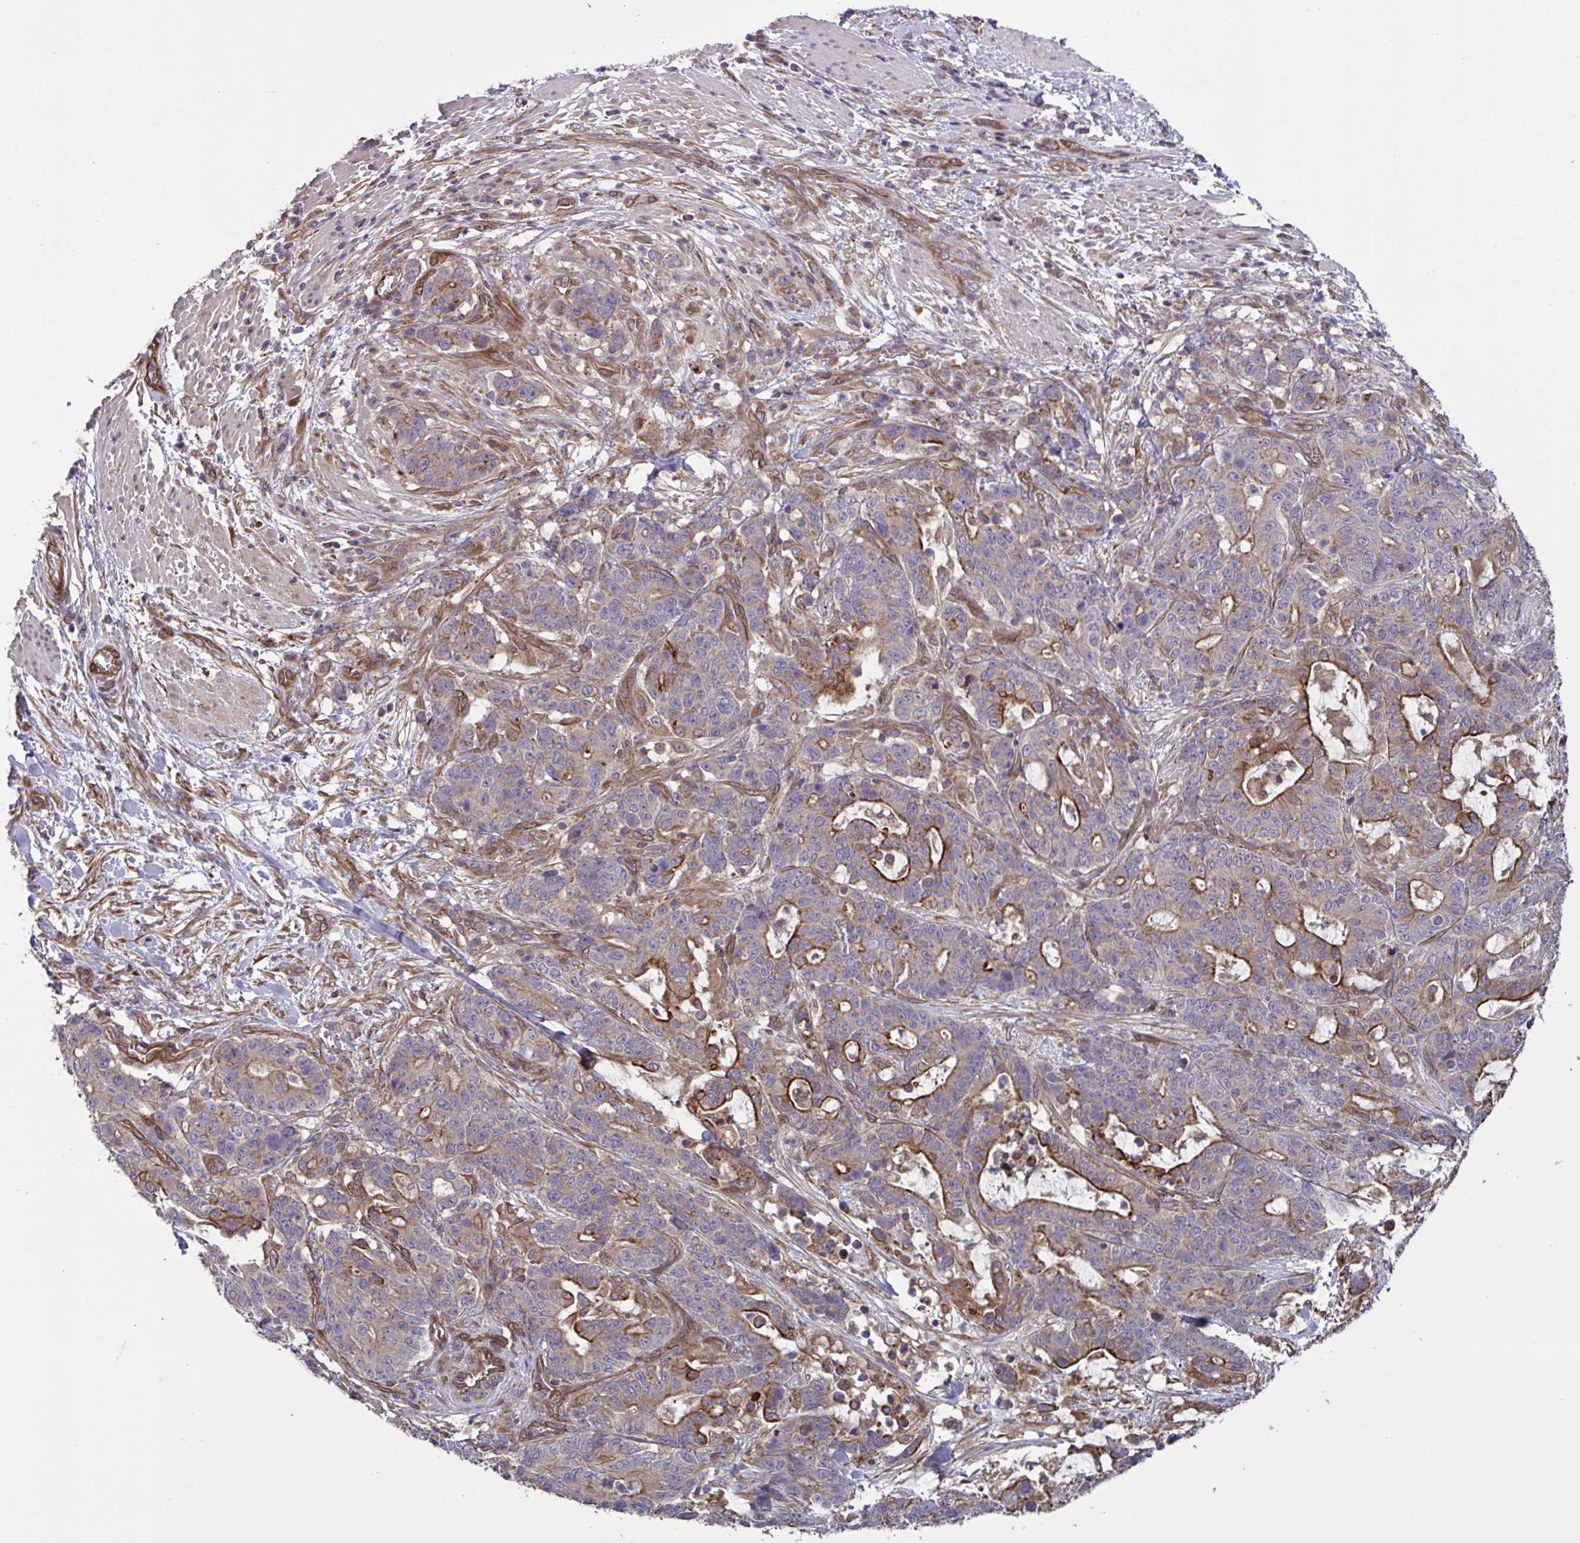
{"staining": {"intensity": "strong", "quantity": "25%-75%", "location": "cytoplasmic/membranous"}, "tissue": "stomach cancer", "cell_type": "Tumor cells", "image_type": "cancer", "snomed": [{"axis": "morphology", "description": "Normal tissue, NOS"}, {"axis": "morphology", "description": "Adenocarcinoma, NOS"}, {"axis": "topography", "description": "Stomach"}], "caption": "Immunohistochemistry (IHC) (DAB) staining of human stomach adenocarcinoma shows strong cytoplasmic/membranous protein staining in approximately 25%-75% of tumor cells.", "gene": "GLTP", "patient": {"sex": "female", "age": 64}}